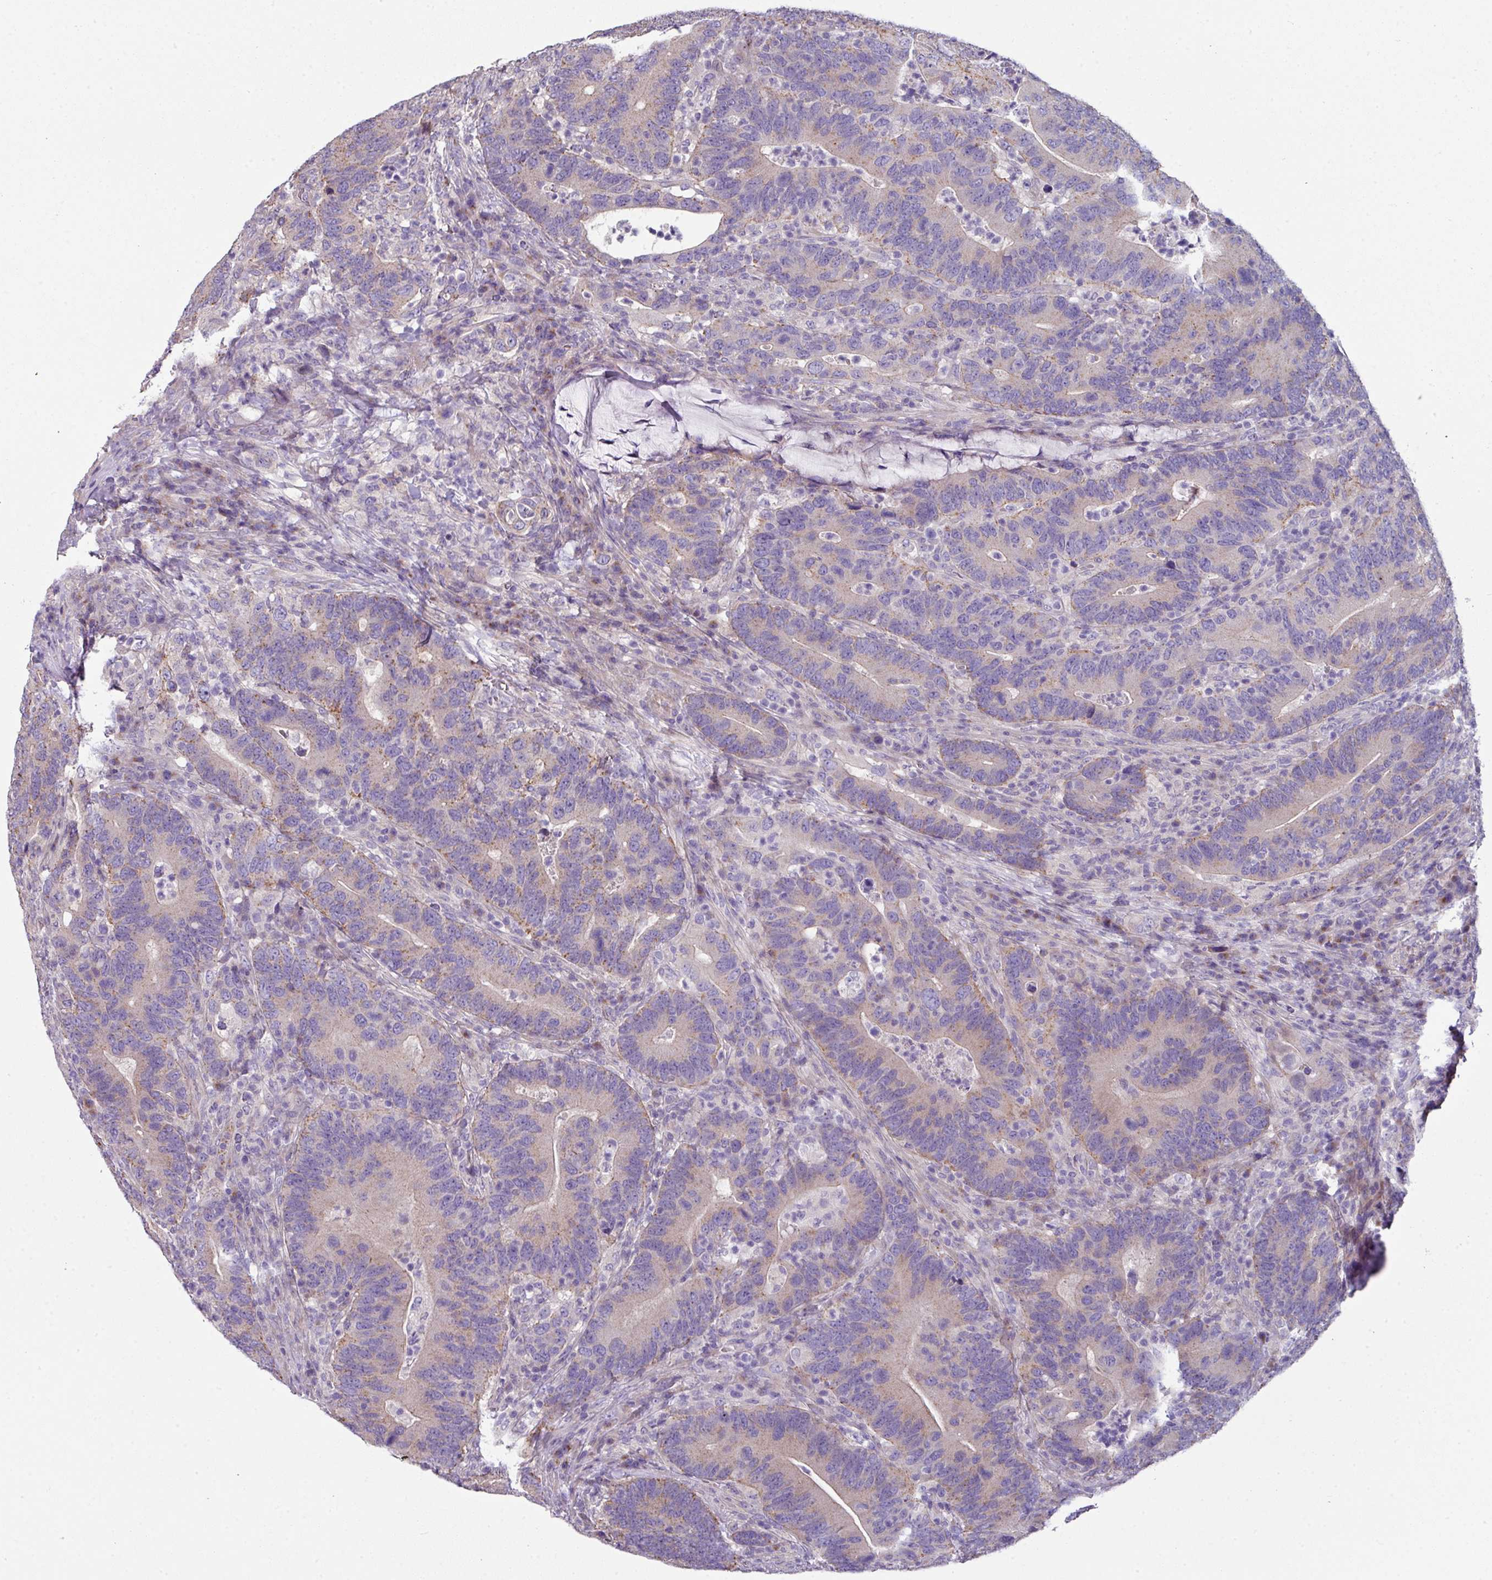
{"staining": {"intensity": "weak", "quantity": "<25%", "location": "cytoplasmic/membranous"}, "tissue": "colorectal cancer", "cell_type": "Tumor cells", "image_type": "cancer", "snomed": [{"axis": "morphology", "description": "Adenocarcinoma, NOS"}, {"axis": "topography", "description": "Colon"}], "caption": "An IHC photomicrograph of colorectal adenocarcinoma is shown. There is no staining in tumor cells of colorectal adenocarcinoma.", "gene": "LRRC9", "patient": {"sex": "female", "age": 66}}